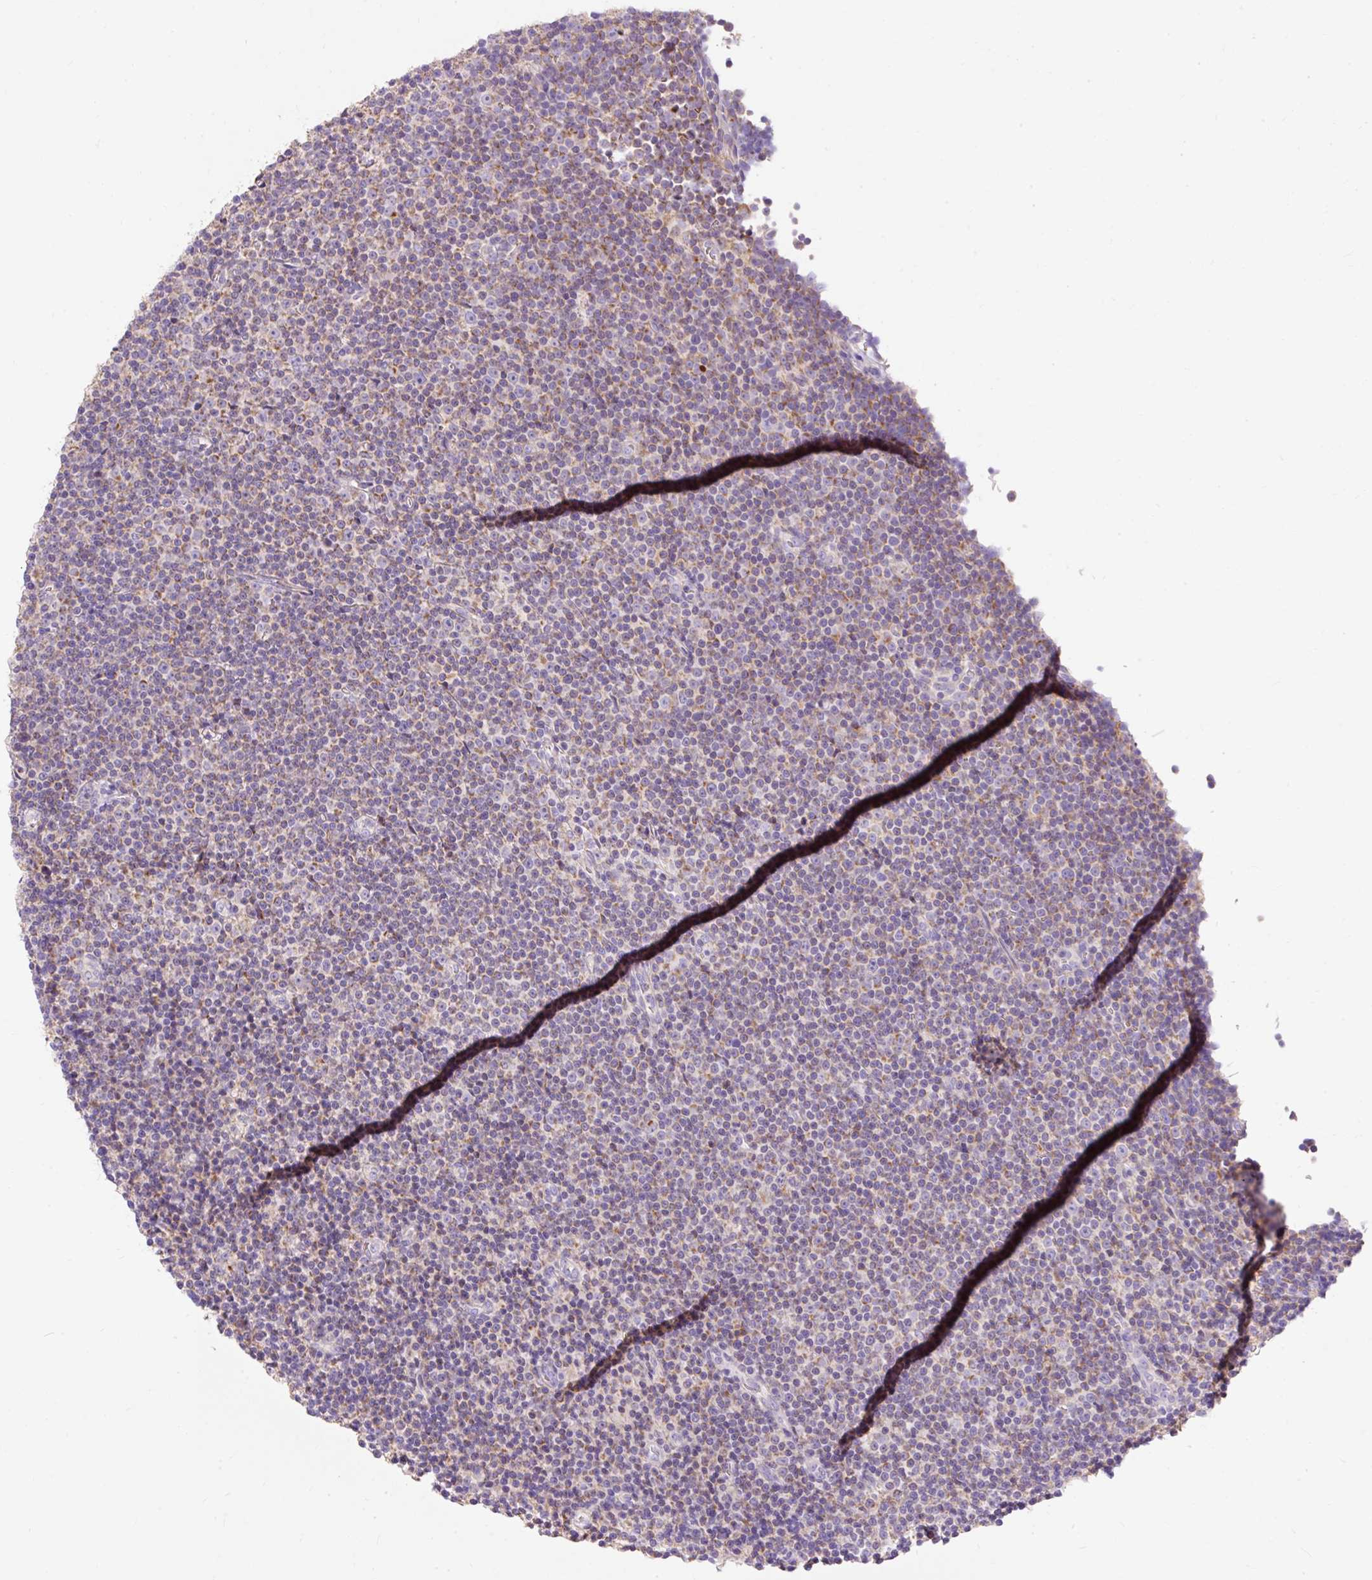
{"staining": {"intensity": "negative", "quantity": "none", "location": "none"}, "tissue": "lymphoma", "cell_type": "Tumor cells", "image_type": "cancer", "snomed": [{"axis": "morphology", "description": "Malignant lymphoma, non-Hodgkin's type, Low grade"}, {"axis": "topography", "description": "Lymph node"}], "caption": "DAB immunohistochemical staining of human lymphoma reveals no significant staining in tumor cells. (Stains: DAB immunohistochemistry with hematoxylin counter stain, Microscopy: brightfield microscopy at high magnification).", "gene": "PMAIP1", "patient": {"sex": "female", "age": 67}}